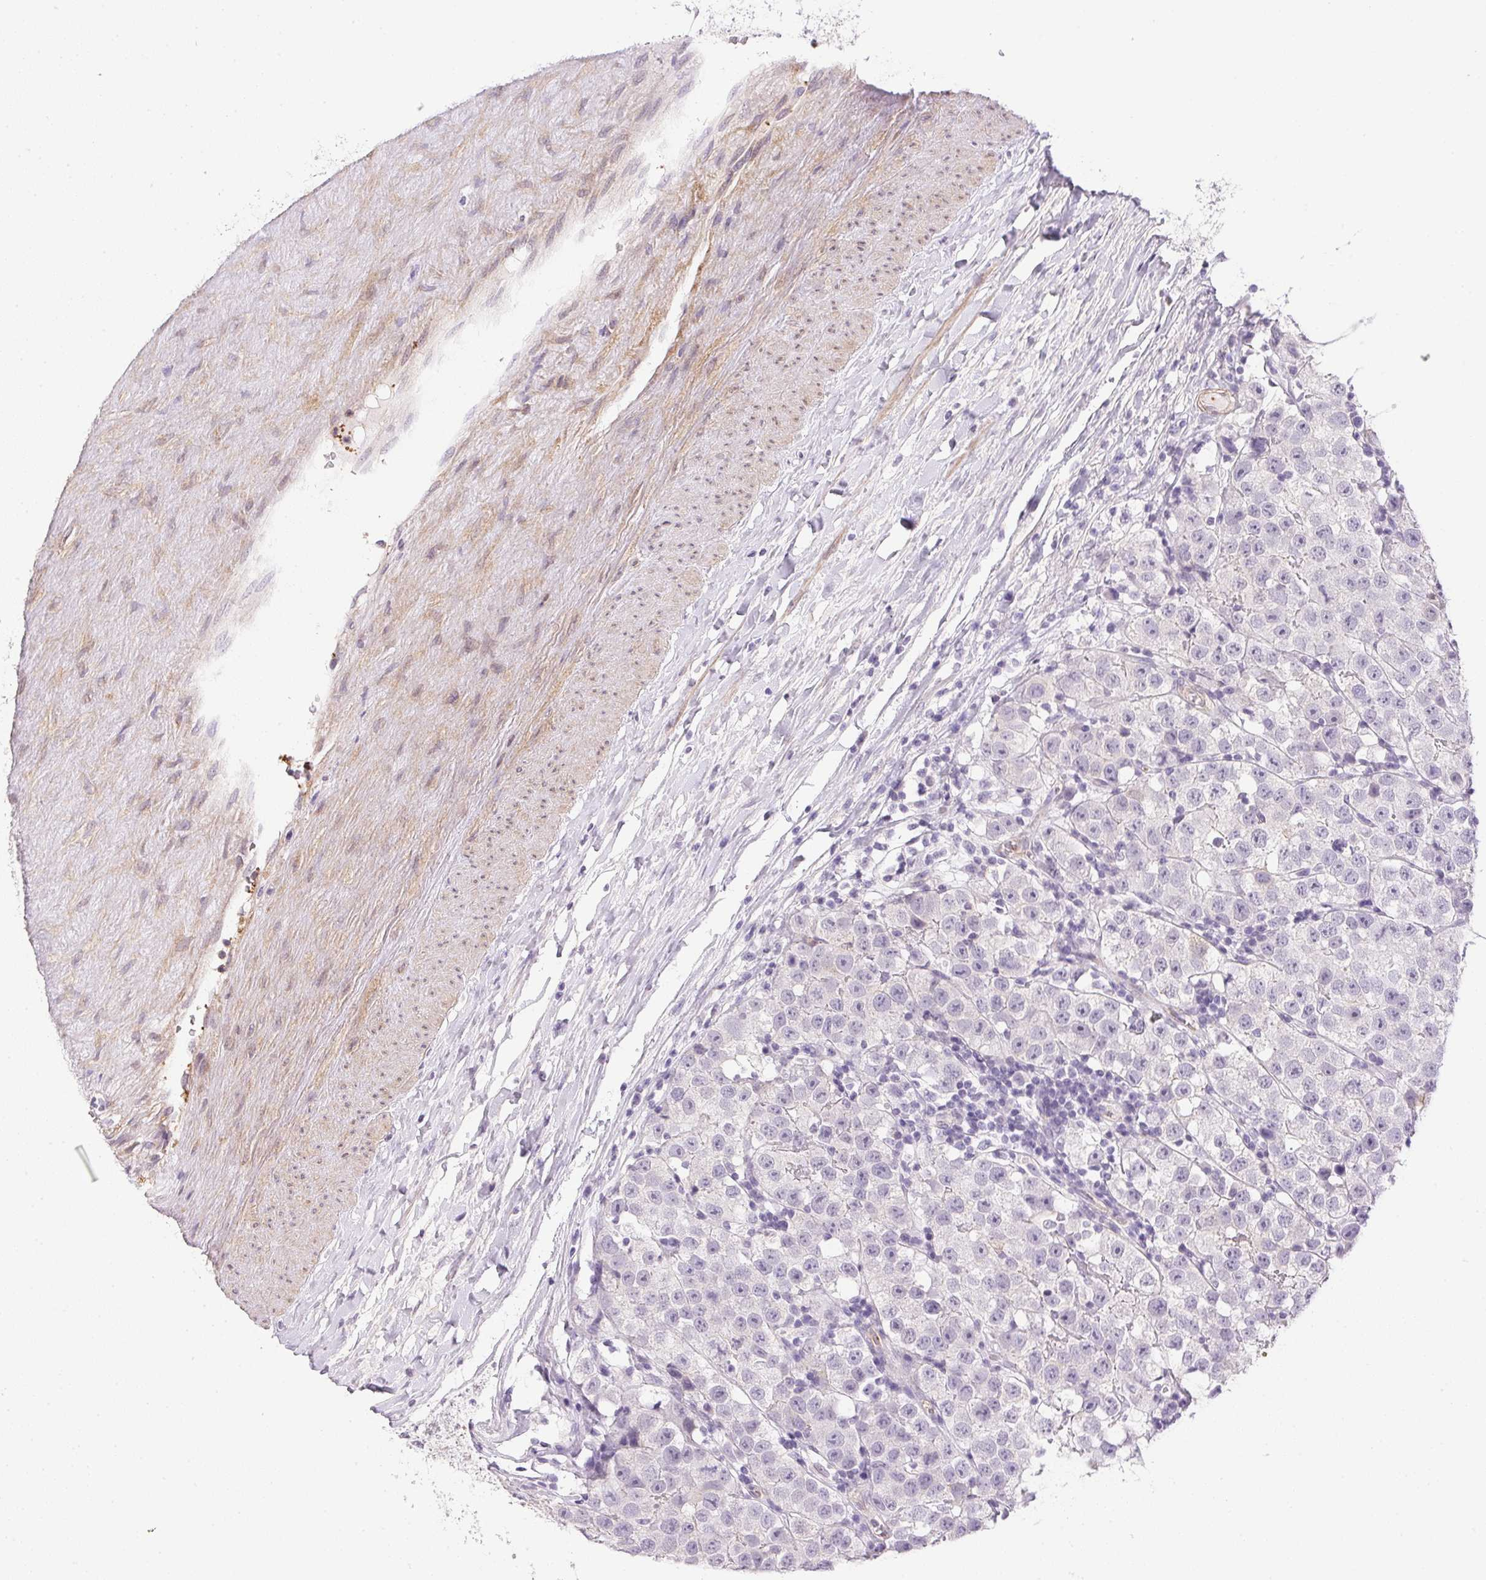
{"staining": {"intensity": "negative", "quantity": "none", "location": "none"}, "tissue": "testis cancer", "cell_type": "Tumor cells", "image_type": "cancer", "snomed": [{"axis": "morphology", "description": "Seminoma, NOS"}, {"axis": "topography", "description": "Testis"}], "caption": "A micrograph of testis cancer stained for a protein demonstrates no brown staining in tumor cells.", "gene": "PRL", "patient": {"sex": "male", "age": 34}}